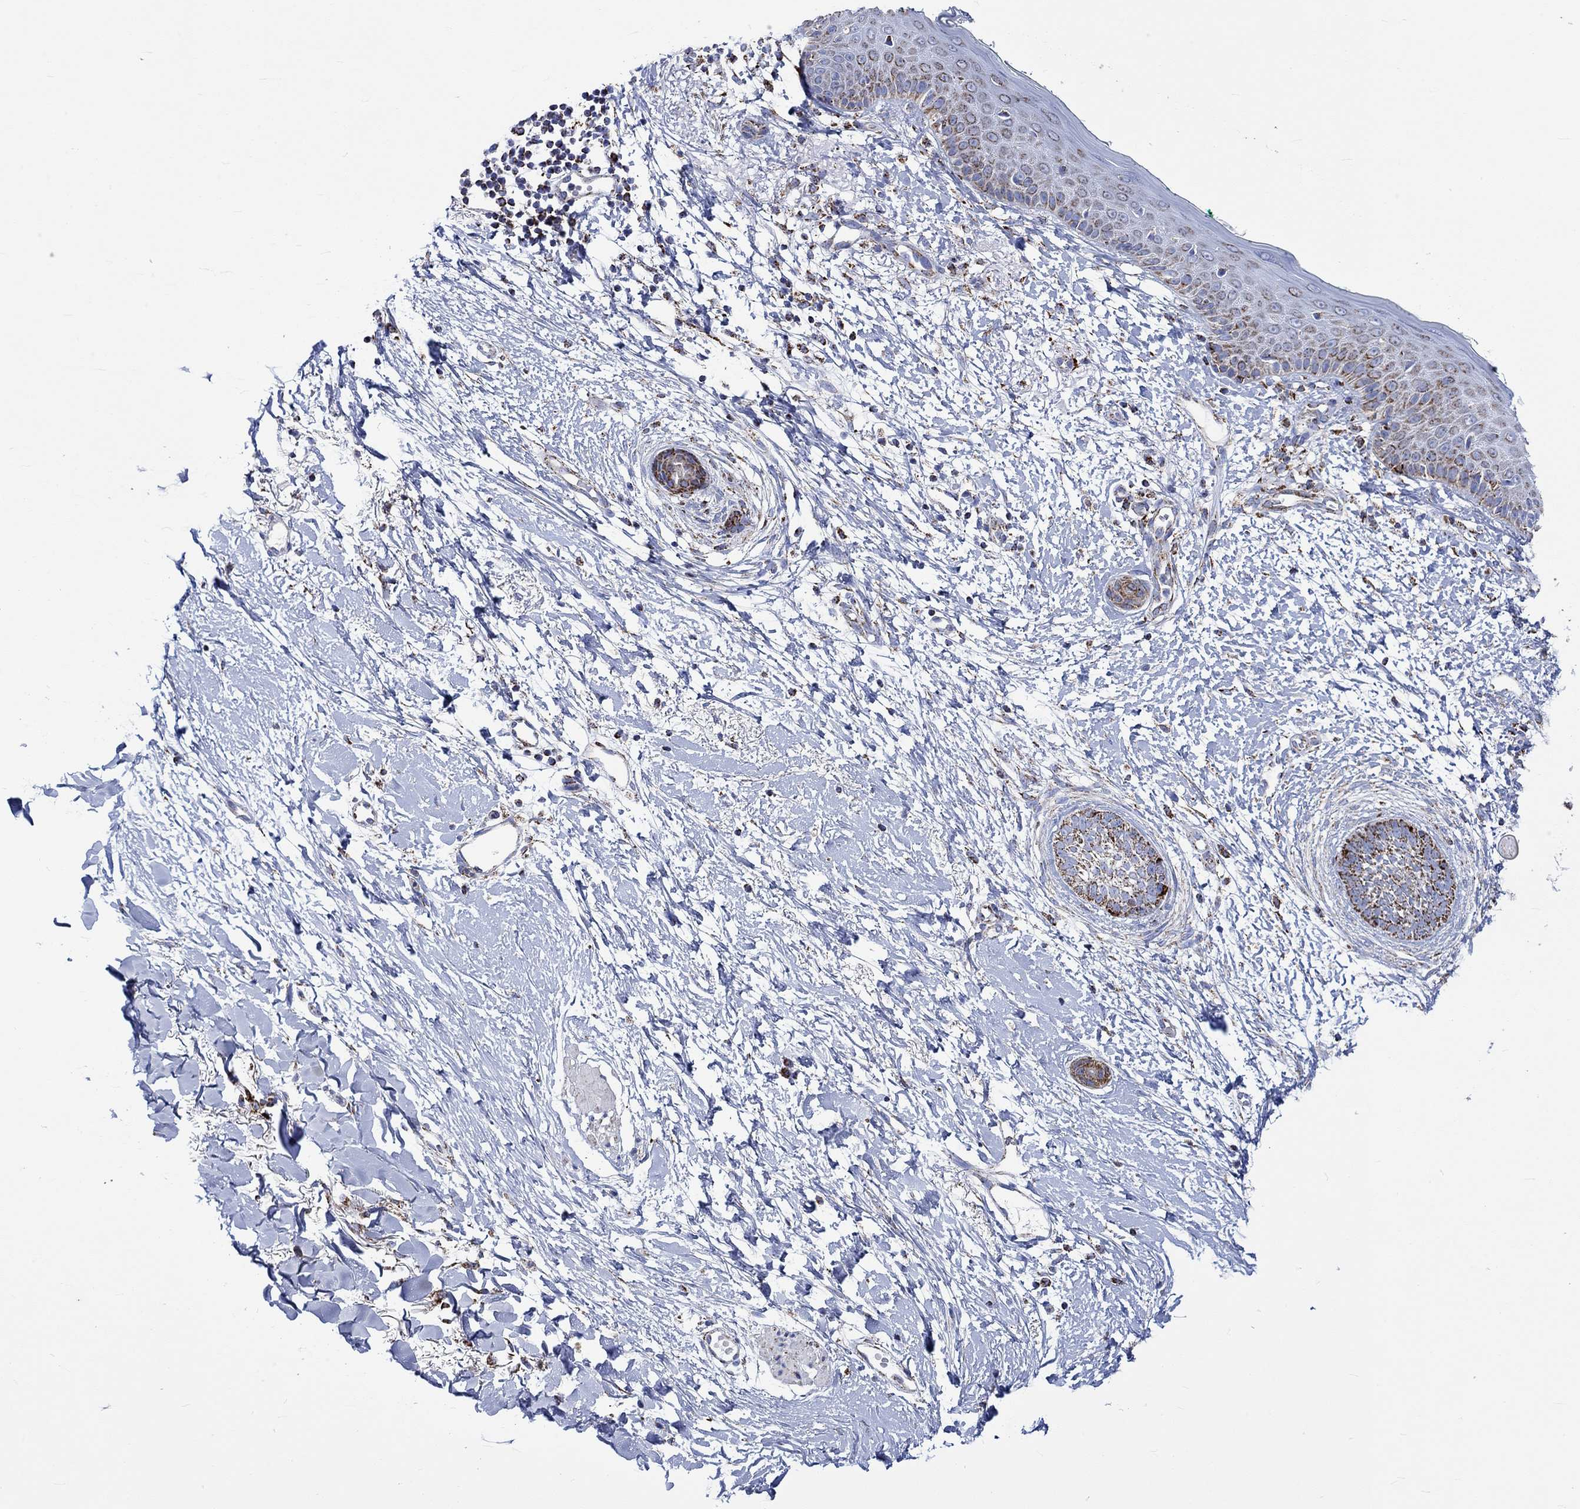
{"staining": {"intensity": "strong", "quantity": "25%-75%", "location": "cytoplasmic/membranous"}, "tissue": "skin cancer", "cell_type": "Tumor cells", "image_type": "cancer", "snomed": [{"axis": "morphology", "description": "Normal tissue, NOS"}, {"axis": "morphology", "description": "Basal cell carcinoma"}, {"axis": "topography", "description": "Skin"}], "caption": "Skin cancer stained for a protein displays strong cytoplasmic/membranous positivity in tumor cells. The staining was performed using DAB (3,3'-diaminobenzidine) to visualize the protein expression in brown, while the nuclei were stained in blue with hematoxylin (Magnification: 20x).", "gene": "RCE1", "patient": {"sex": "male", "age": 84}}